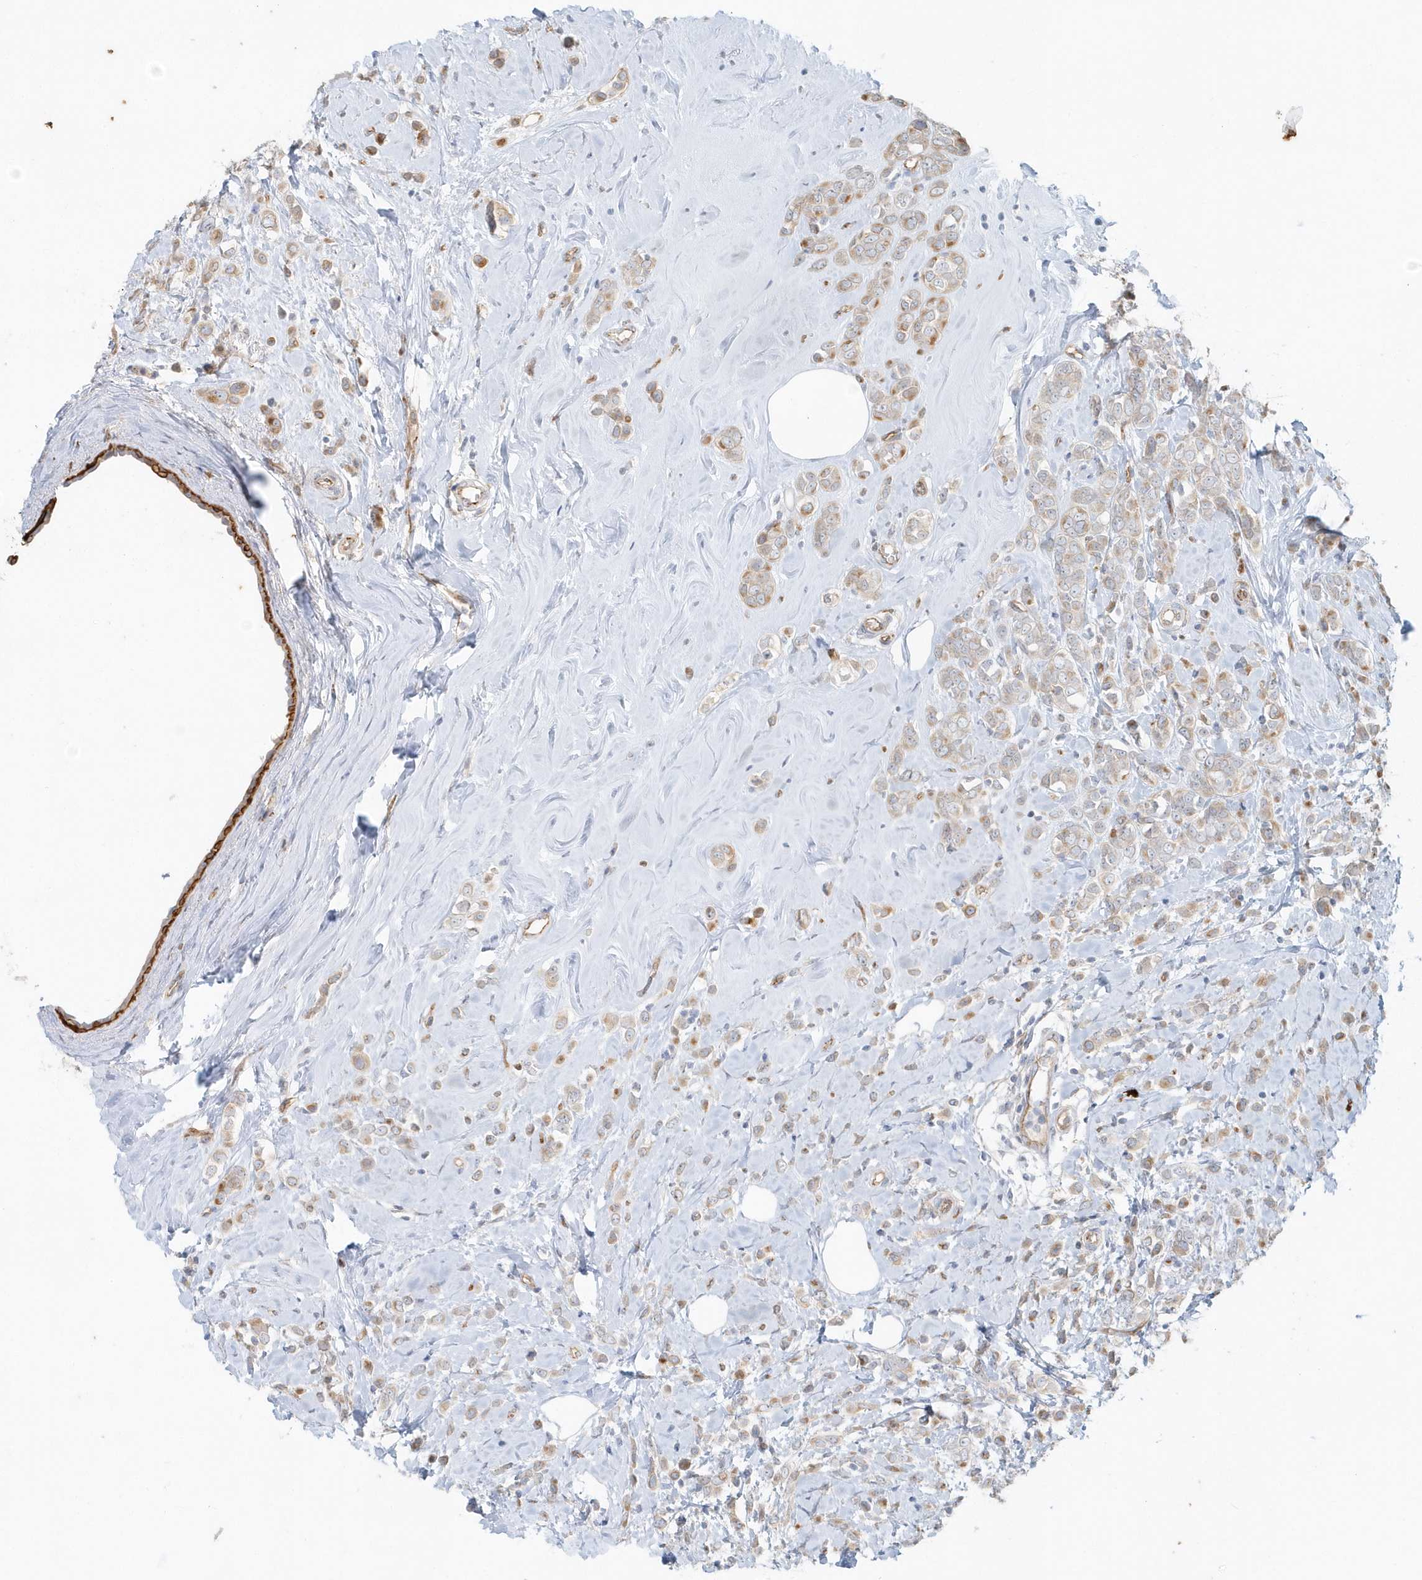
{"staining": {"intensity": "weak", "quantity": ">75%", "location": "cytoplasmic/membranous"}, "tissue": "breast cancer", "cell_type": "Tumor cells", "image_type": "cancer", "snomed": [{"axis": "morphology", "description": "Lobular carcinoma"}, {"axis": "topography", "description": "Breast"}], "caption": "Breast cancer stained for a protein (brown) reveals weak cytoplasmic/membranous positive positivity in about >75% of tumor cells.", "gene": "DNAH1", "patient": {"sex": "female", "age": 47}}